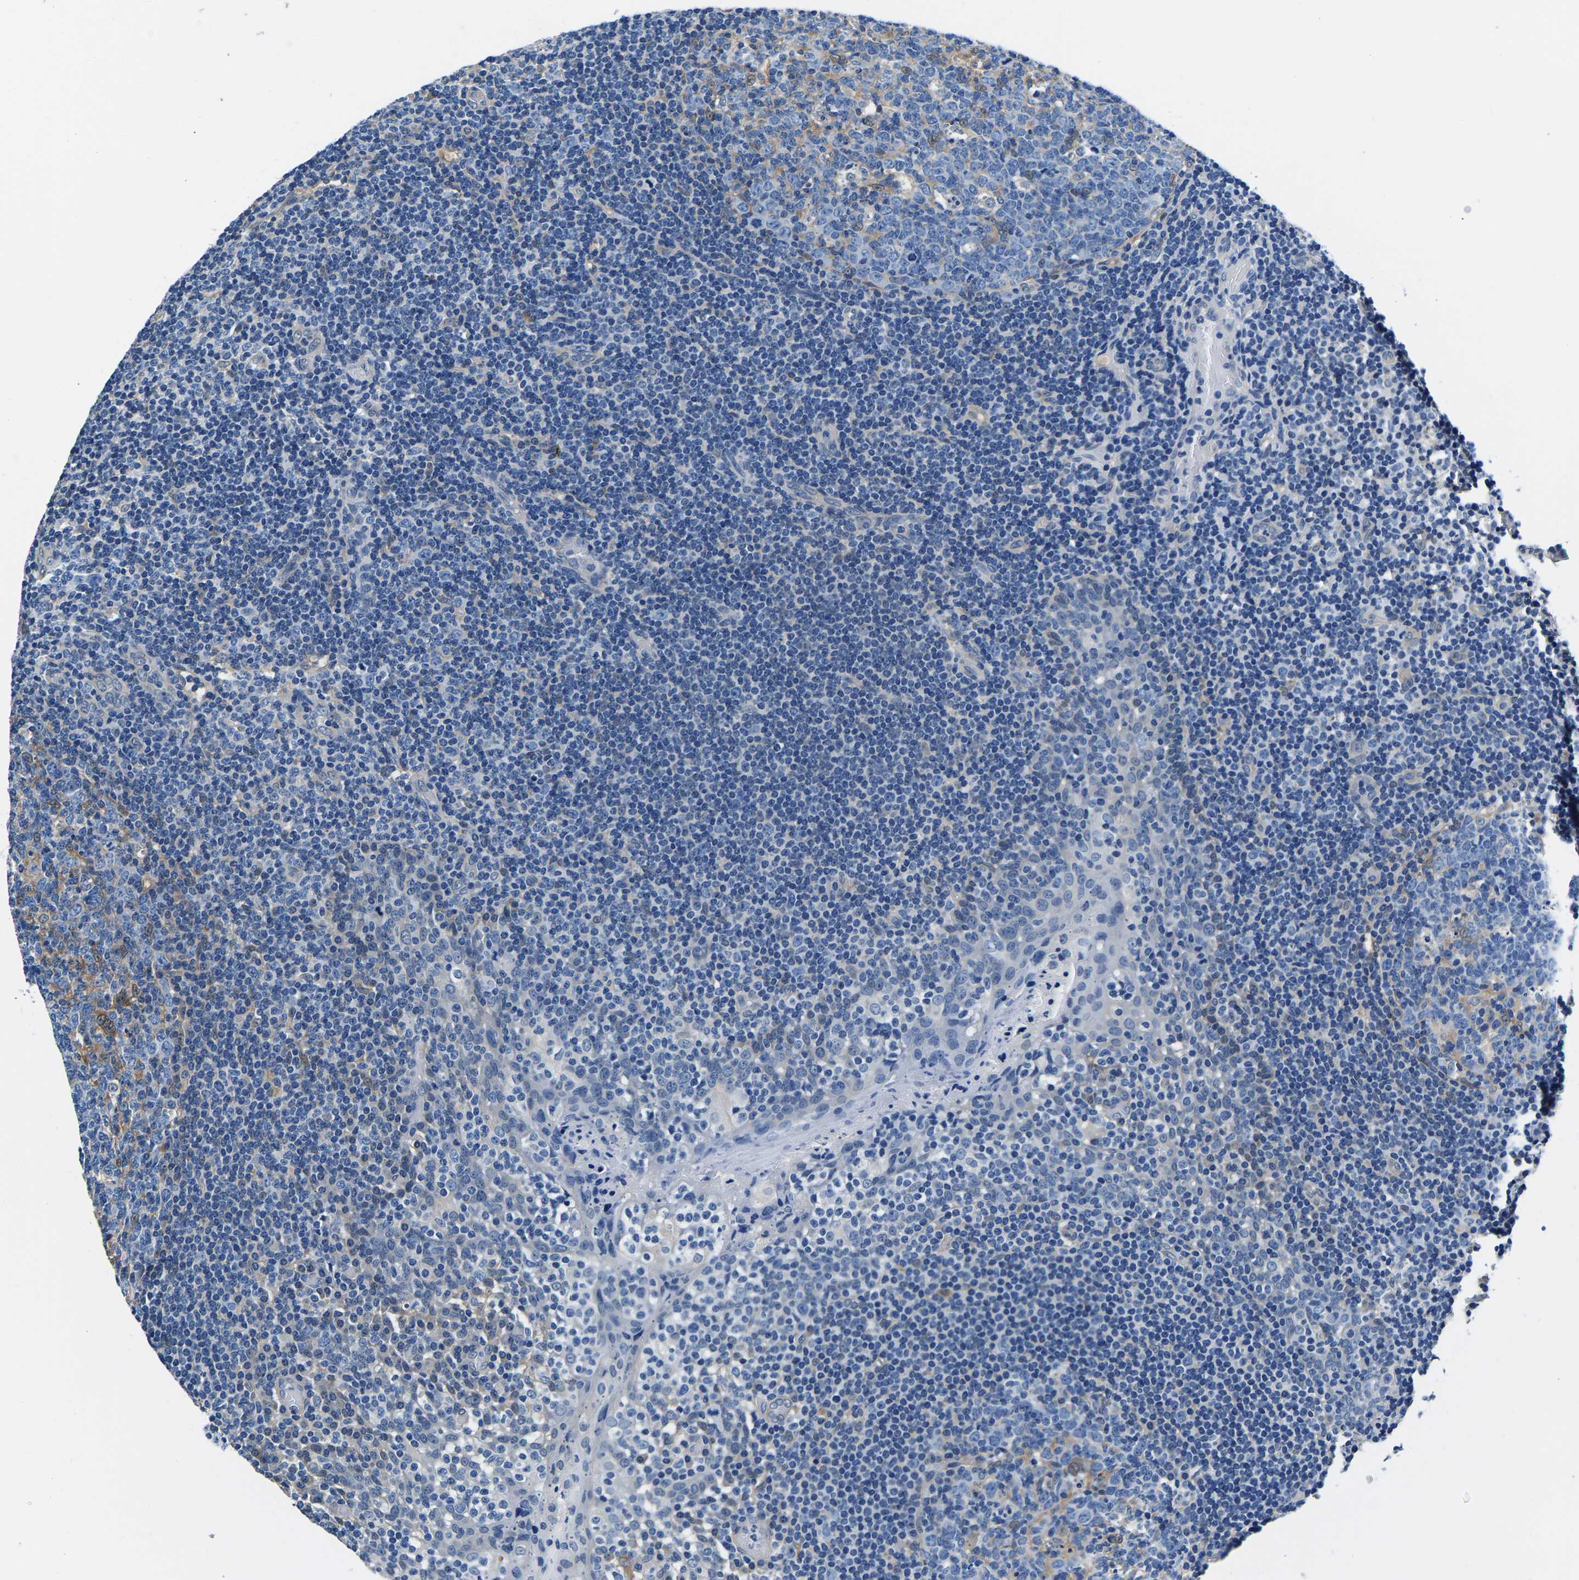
{"staining": {"intensity": "moderate", "quantity": "<25%", "location": "cytoplasmic/membranous"}, "tissue": "tonsil", "cell_type": "Germinal center cells", "image_type": "normal", "snomed": [{"axis": "morphology", "description": "Normal tissue, NOS"}, {"axis": "topography", "description": "Tonsil"}], "caption": "Benign tonsil reveals moderate cytoplasmic/membranous staining in about <25% of germinal center cells, visualized by immunohistochemistry. The staining is performed using DAB (3,3'-diaminobenzidine) brown chromogen to label protein expression. The nuclei are counter-stained blue using hematoxylin.", "gene": "ACO1", "patient": {"sex": "female", "age": 19}}